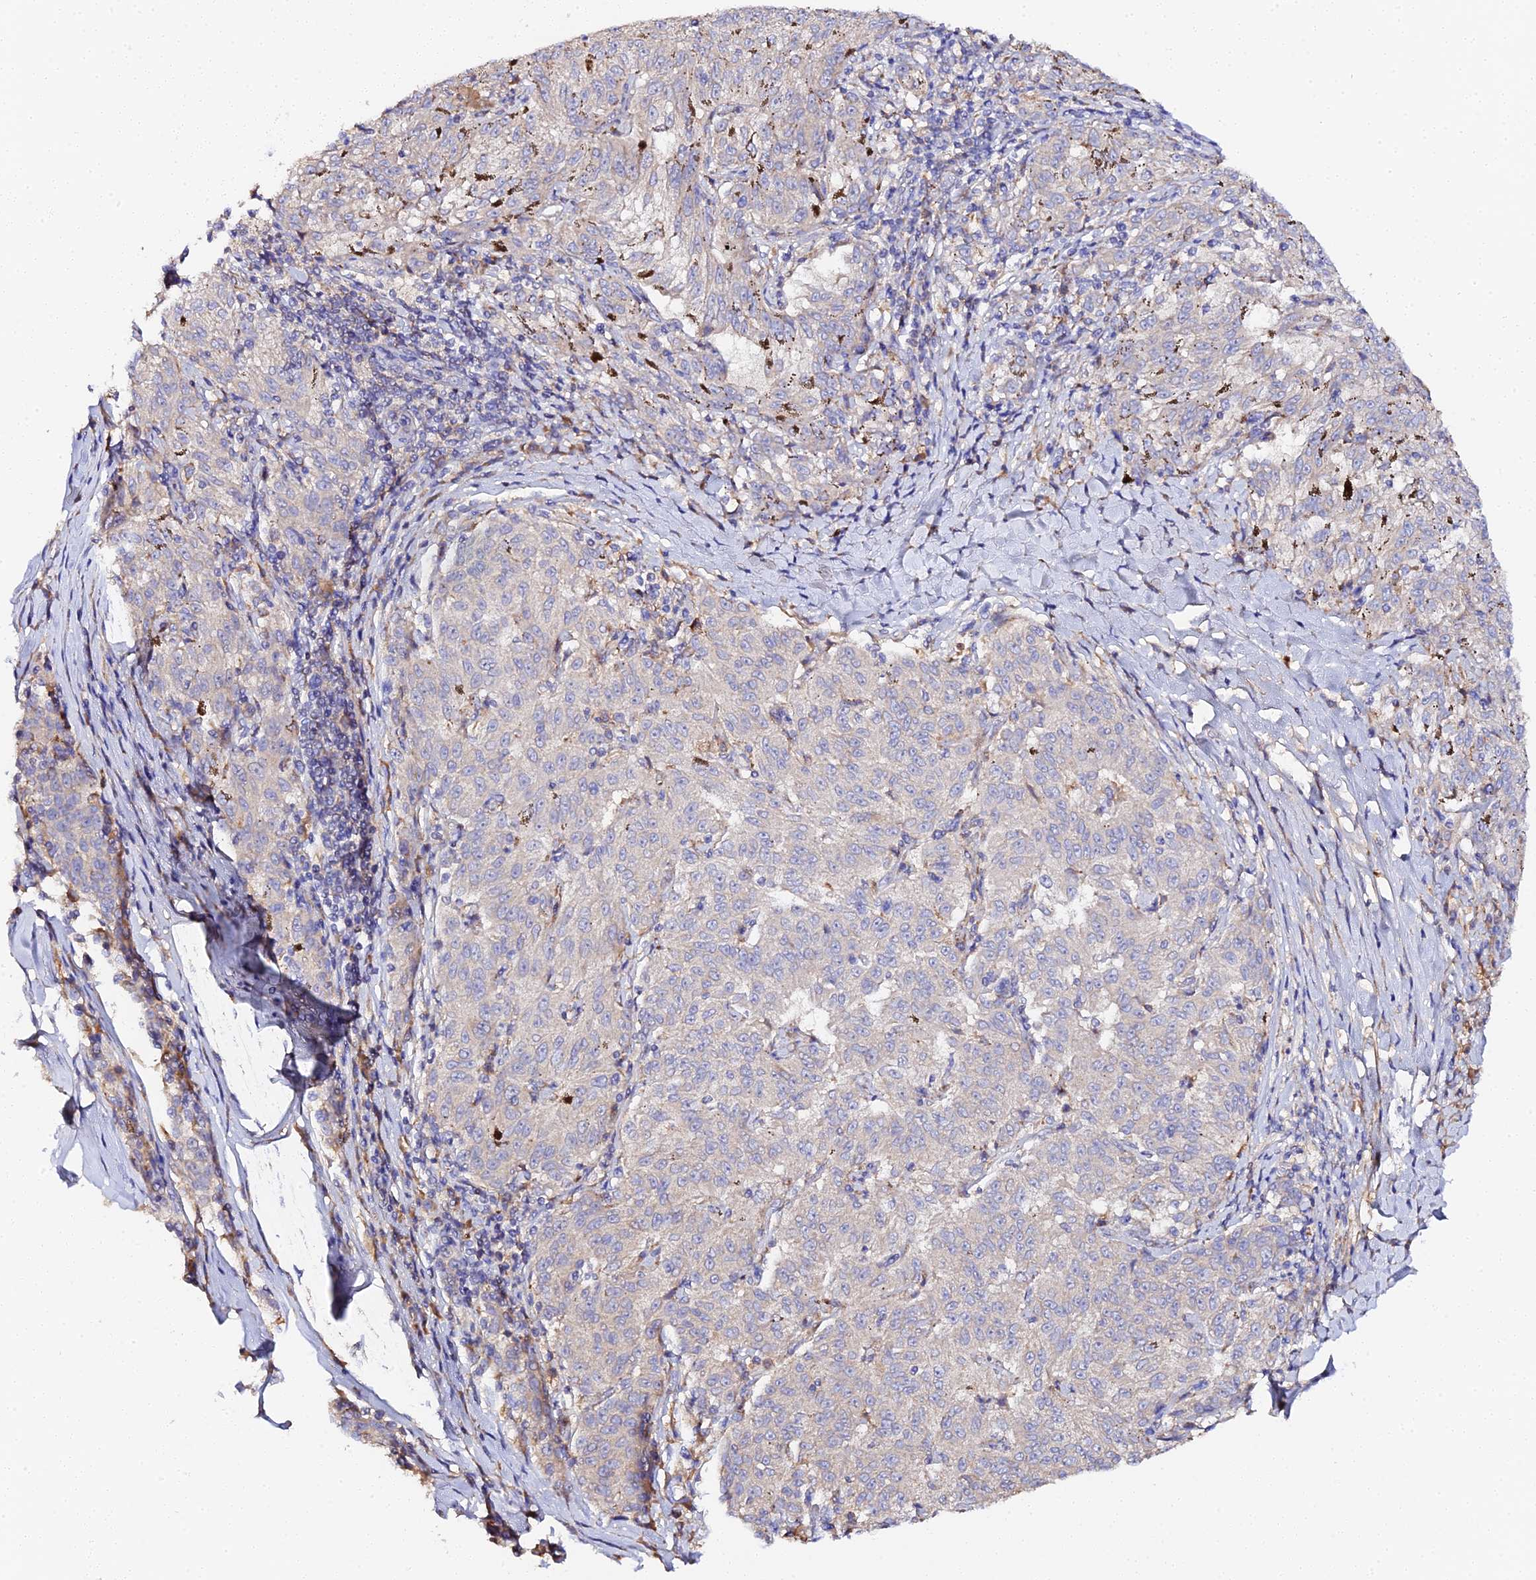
{"staining": {"intensity": "negative", "quantity": "none", "location": "none"}, "tissue": "melanoma", "cell_type": "Tumor cells", "image_type": "cancer", "snomed": [{"axis": "morphology", "description": "Malignant melanoma, NOS"}, {"axis": "topography", "description": "Skin"}], "caption": "This is an immunohistochemistry micrograph of melanoma. There is no expression in tumor cells.", "gene": "SCX", "patient": {"sex": "female", "age": 72}}